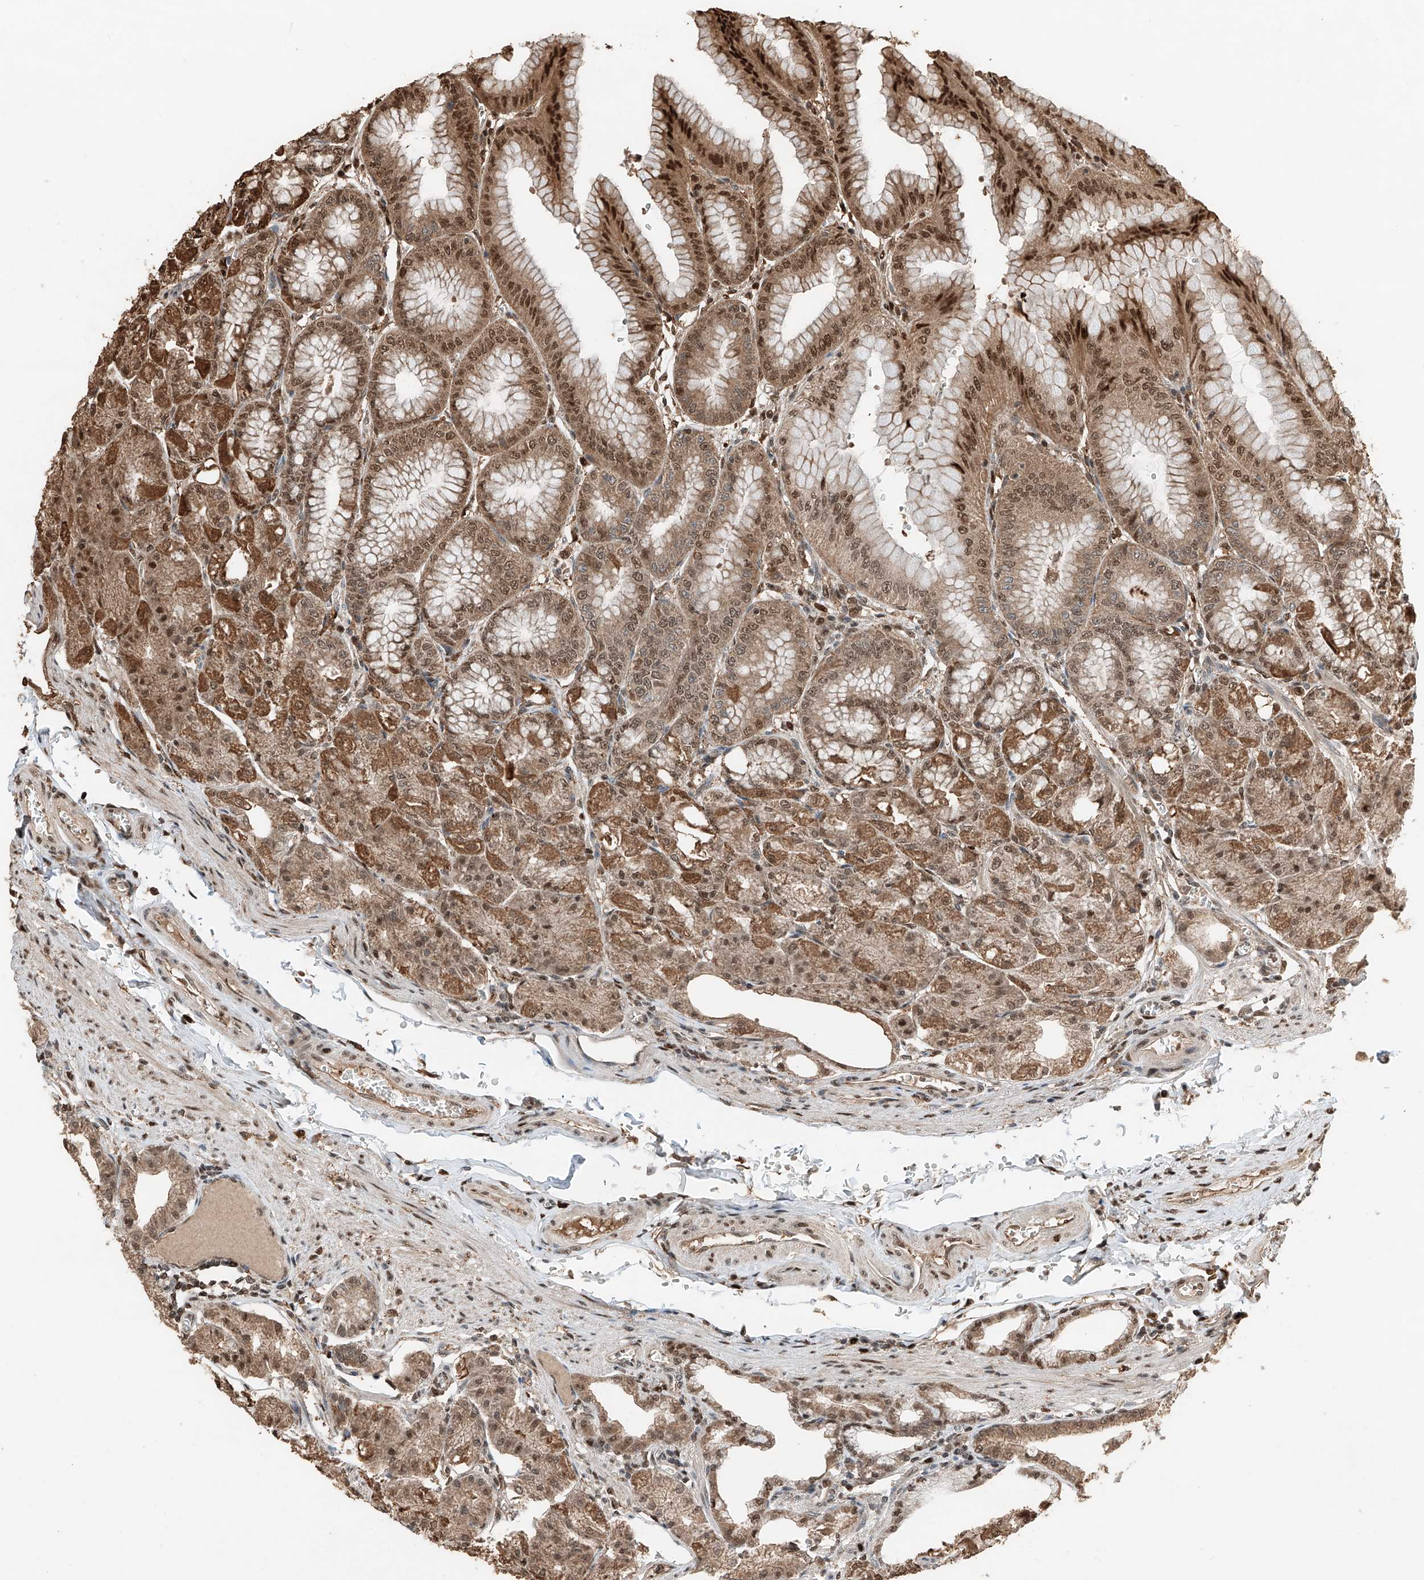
{"staining": {"intensity": "strong", "quantity": ">75%", "location": "cytoplasmic/membranous,nuclear"}, "tissue": "stomach", "cell_type": "Glandular cells", "image_type": "normal", "snomed": [{"axis": "morphology", "description": "Normal tissue, NOS"}, {"axis": "topography", "description": "Stomach, lower"}], "caption": "Protein staining of benign stomach reveals strong cytoplasmic/membranous,nuclear staining in approximately >75% of glandular cells. Nuclei are stained in blue.", "gene": "RMND1", "patient": {"sex": "male", "age": 71}}